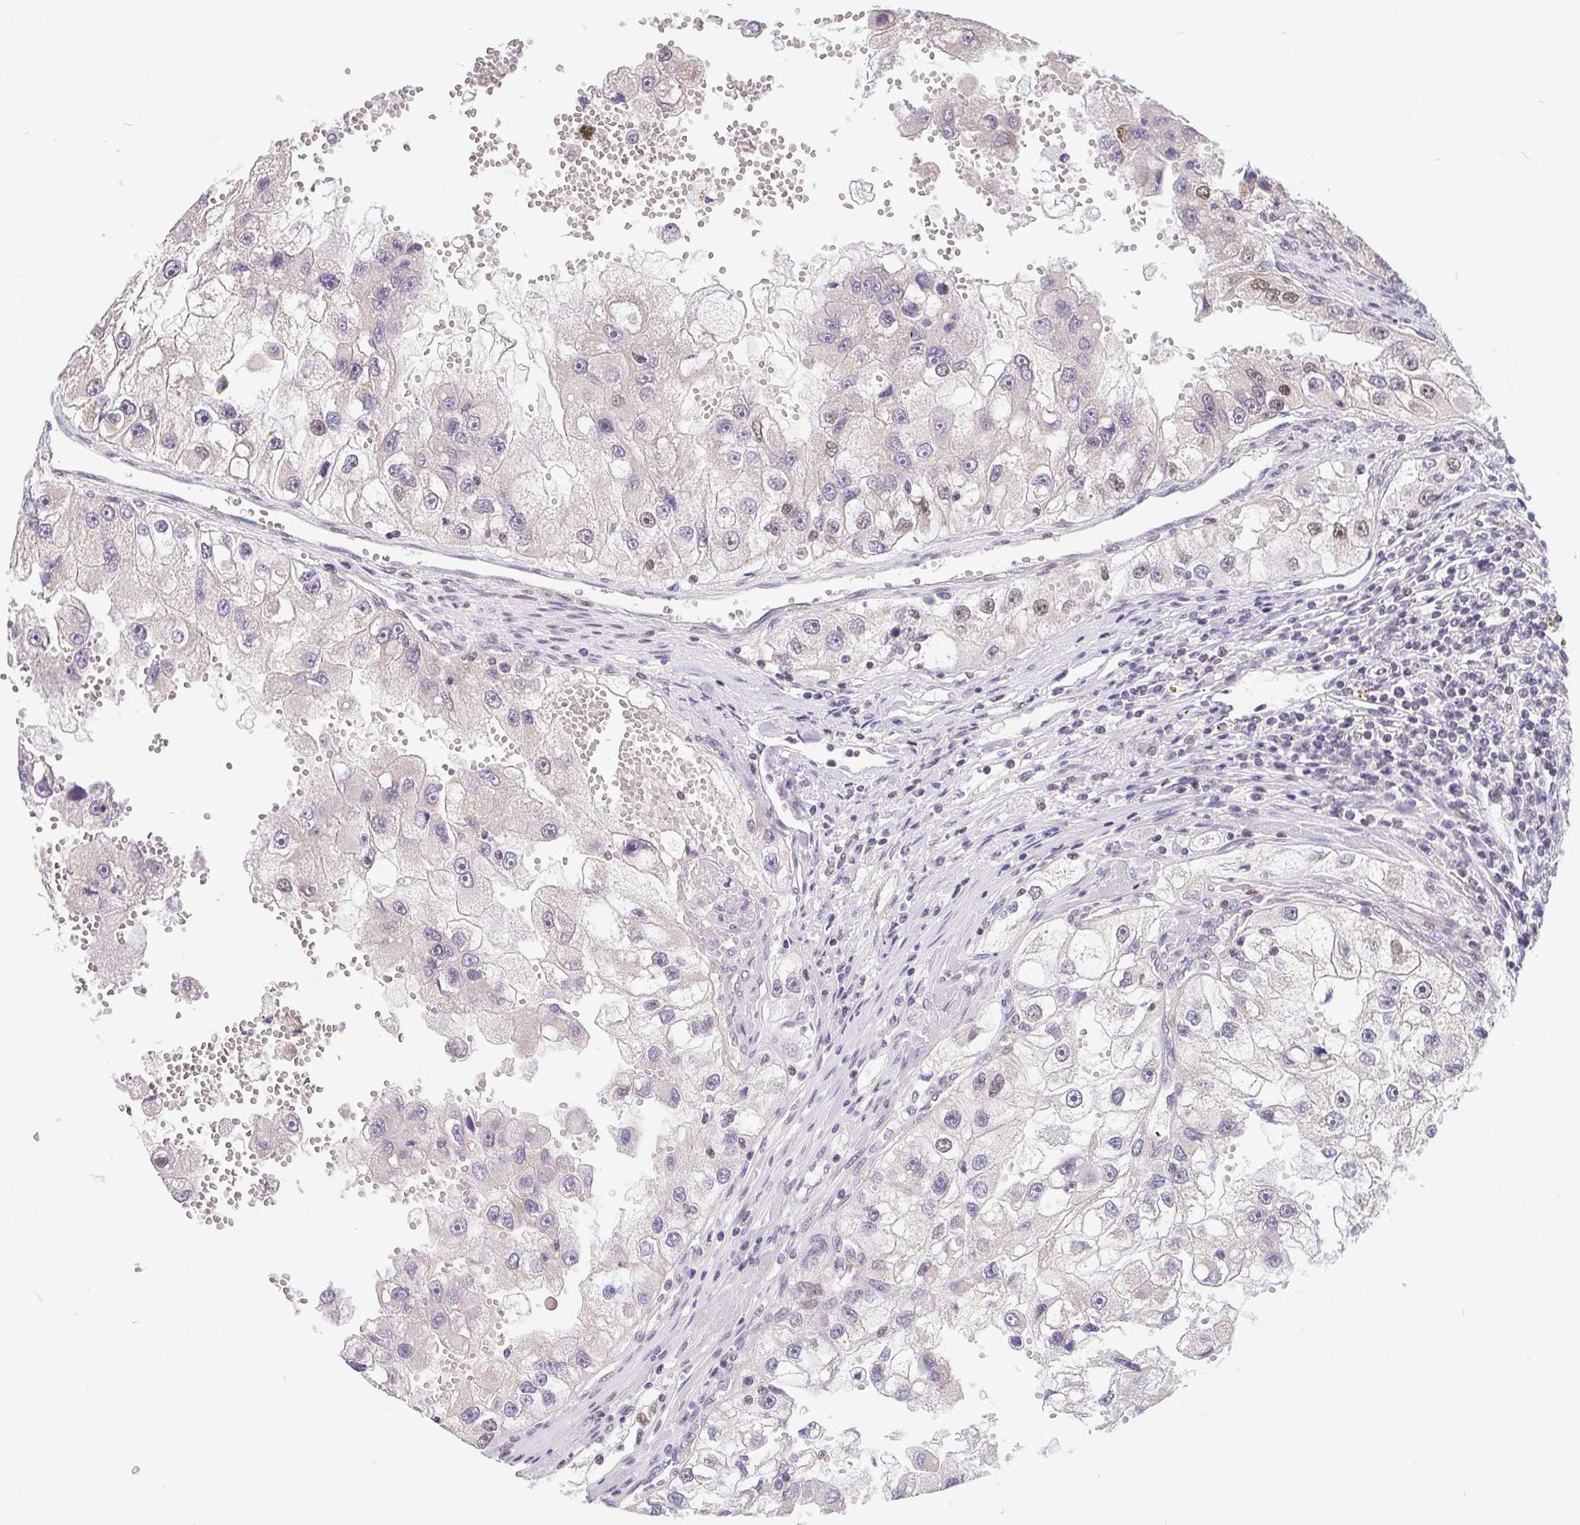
{"staining": {"intensity": "negative", "quantity": "none", "location": "none"}, "tissue": "renal cancer", "cell_type": "Tumor cells", "image_type": "cancer", "snomed": [{"axis": "morphology", "description": "Adenocarcinoma, NOS"}, {"axis": "topography", "description": "Kidney"}], "caption": "Protein analysis of renal cancer (adenocarcinoma) demonstrates no significant expression in tumor cells.", "gene": "POU2F1", "patient": {"sex": "male", "age": 63}}